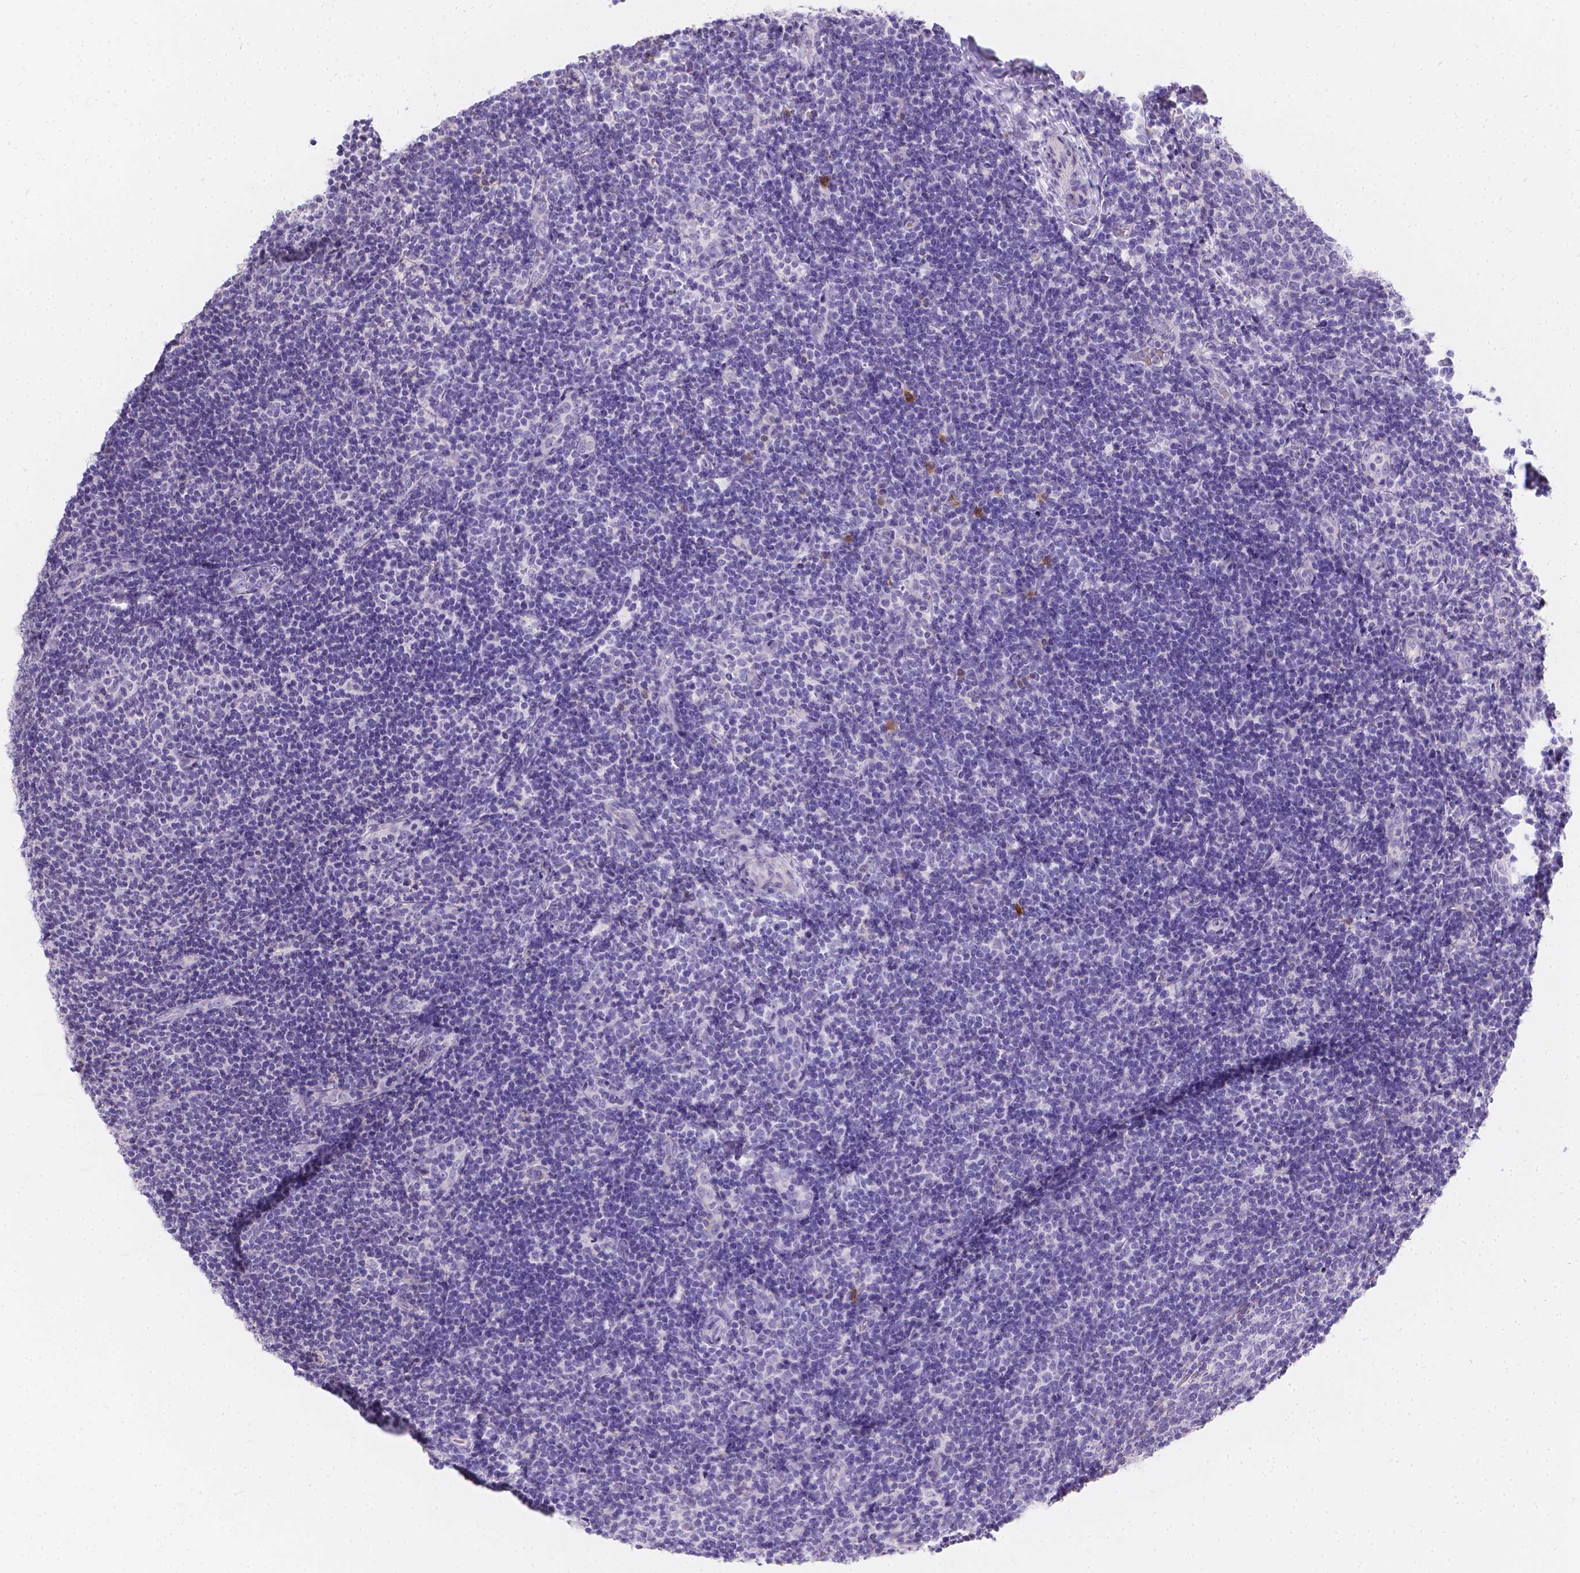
{"staining": {"intensity": "negative", "quantity": "none", "location": "none"}, "tissue": "tonsil", "cell_type": "Germinal center cells", "image_type": "normal", "snomed": [{"axis": "morphology", "description": "Normal tissue, NOS"}, {"axis": "topography", "description": "Tonsil"}], "caption": "Protein analysis of benign tonsil displays no significant expression in germinal center cells. (Brightfield microscopy of DAB (3,3'-diaminobenzidine) immunohistochemistry at high magnification).", "gene": "GNRHR", "patient": {"sex": "female", "age": 10}}